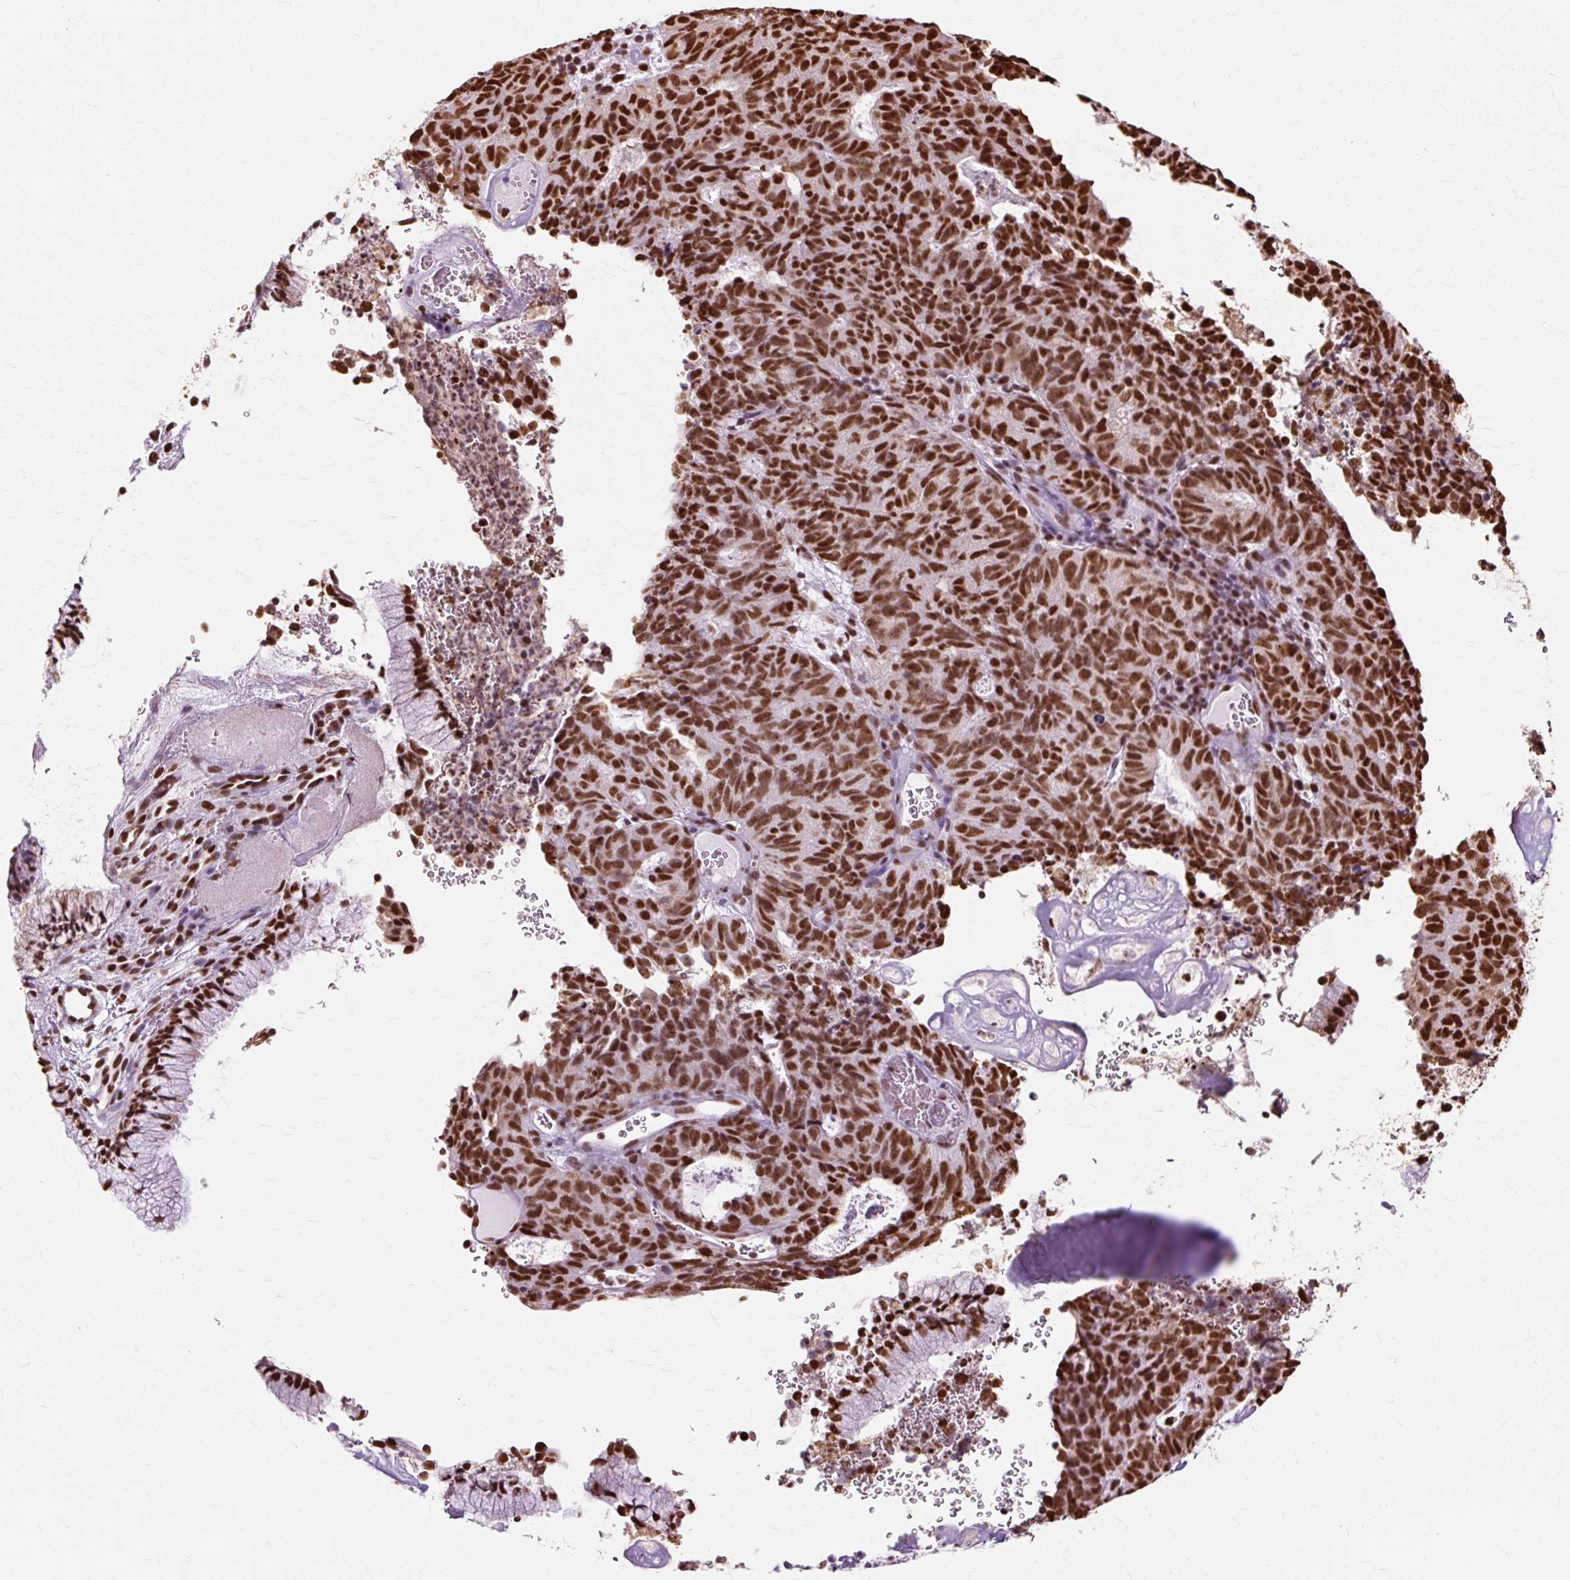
{"staining": {"intensity": "strong", "quantity": ">75%", "location": "nuclear"}, "tissue": "cervical cancer", "cell_type": "Tumor cells", "image_type": "cancer", "snomed": [{"axis": "morphology", "description": "Adenocarcinoma, NOS"}, {"axis": "topography", "description": "Cervix"}], "caption": "Immunohistochemistry (IHC) image of cervical adenocarcinoma stained for a protein (brown), which displays high levels of strong nuclear positivity in about >75% of tumor cells.", "gene": "XRCC6", "patient": {"sex": "female", "age": 38}}